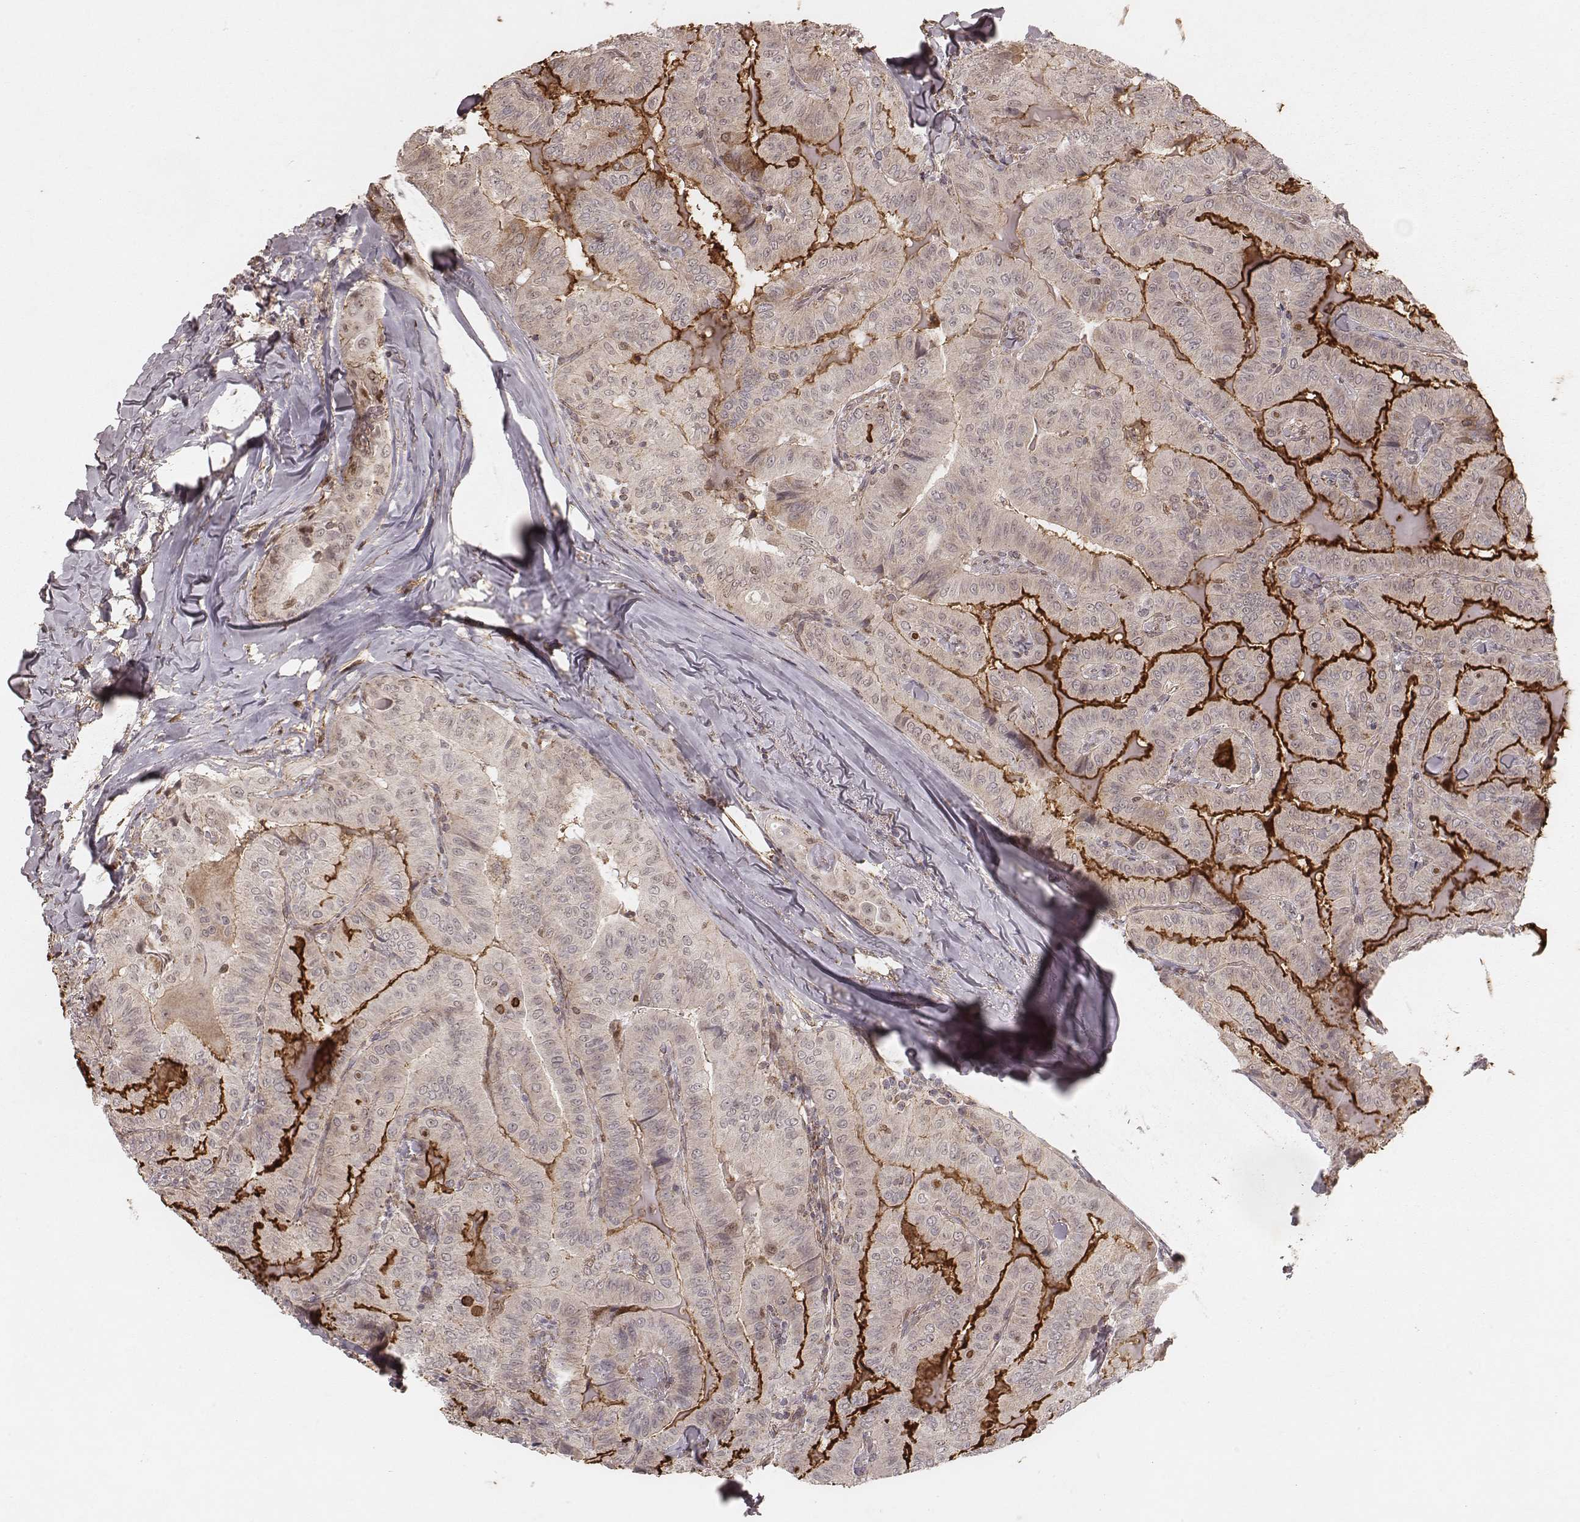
{"staining": {"intensity": "weak", "quantity": "<25%", "location": "cytoplasmic/membranous"}, "tissue": "thyroid cancer", "cell_type": "Tumor cells", "image_type": "cancer", "snomed": [{"axis": "morphology", "description": "Papillary adenocarcinoma, NOS"}, {"axis": "topography", "description": "Thyroid gland"}], "caption": "Thyroid cancer (papillary adenocarcinoma) stained for a protein using immunohistochemistry (IHC) shows no staining tumor cells.", "gene": "NDUFA7", "patient": {"sex": "female", "age": 68}}